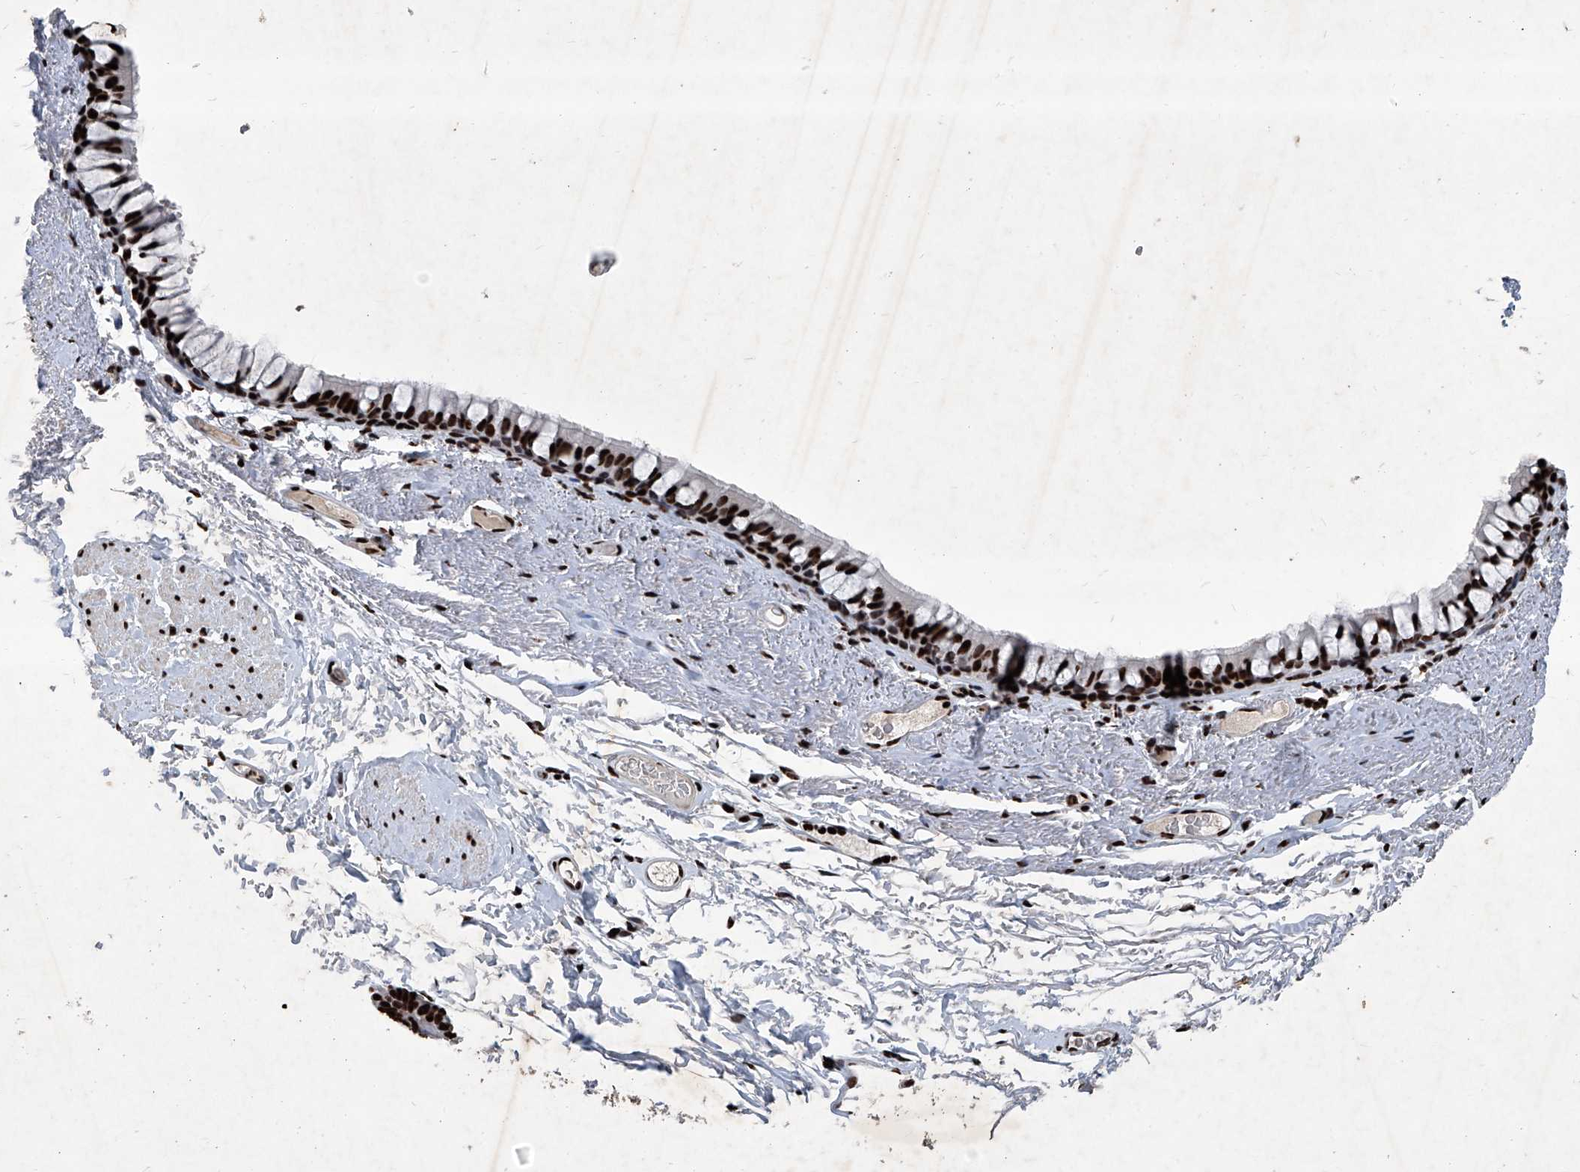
{"staining": {"intensity": "strong", "quantity": ">75%", "location": "nuclear"}, "tissue": "bronchus", "cell_type": "Respiratory epithelial cells", "image_type": "normal", "snomed": [{"axis": "morphology", "description": "Normal tissue, NOS"}, {"axis": "topography", "description": "Cartilage tissue"}, {"axis": "topography", "description": "Bronchus"}], "caption": "Immunohistochemical staining of normal human bronchus exhibits >75% levels of strong nuclear protein staining in approximately >75% of respiratory epithelial cells. (DAB (3,3'-diaminobenzidine) IHC with brightfield microscopy, high magnification).", "gene": "DDX39B", "patient": {"sex": "female", "age": 73}}